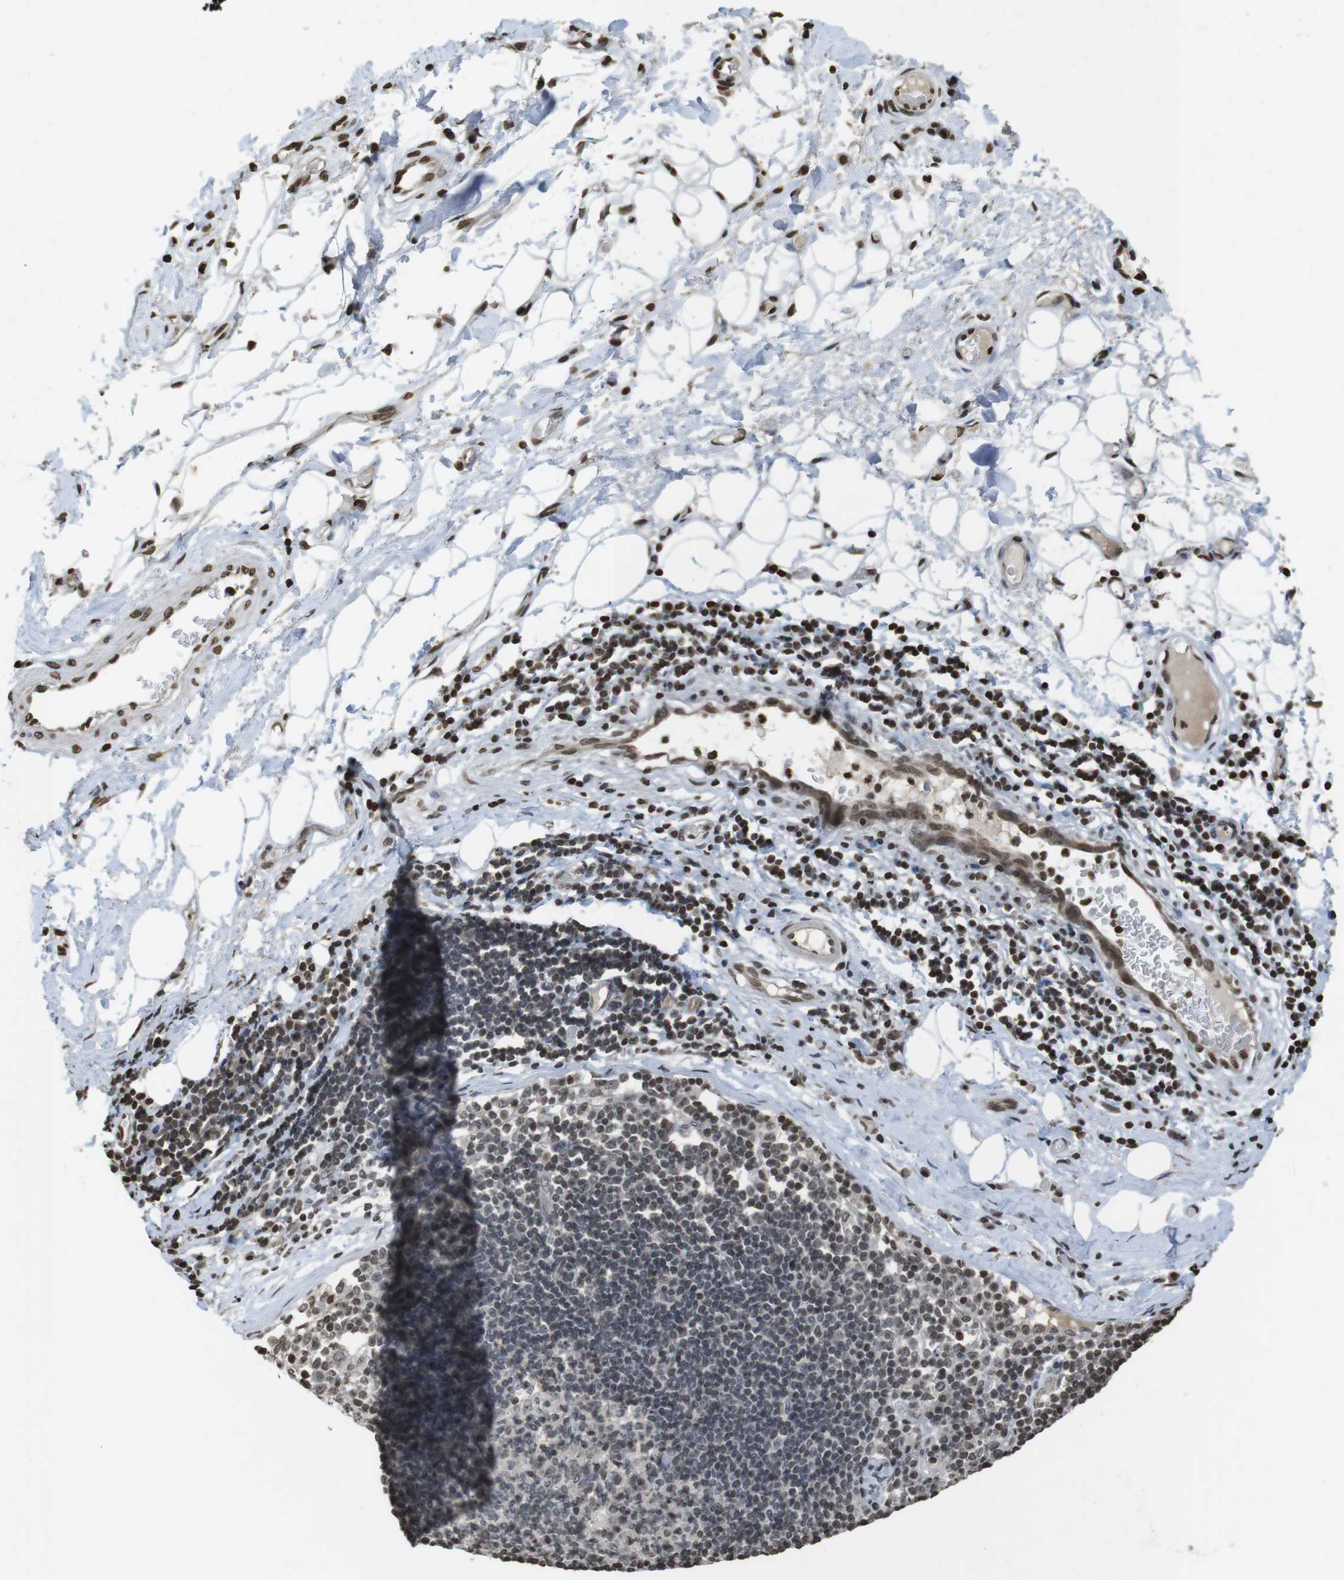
{"staining": {"intensity": "strong", "quantity": ">75%", "location": "nuclear"}, "tissue": "adipose tissue", "cell_type": "Adipocytes", "image_type": "normal", "snomed": [{"axis": "morphology", "description": "Normal tissue, NOS"}, {"axis": "morphology", "description": "Adenocarcinoma, NOS"}, {"axis": "topography", "description": "Esophagus"}], "caption": "Adipose tissue stained with a brown dye displays strong nuclear positive expression in approximately >75% of adipocytes.", "gene": "FOXA3", "patient": {"sex": "male", "age": 62}}